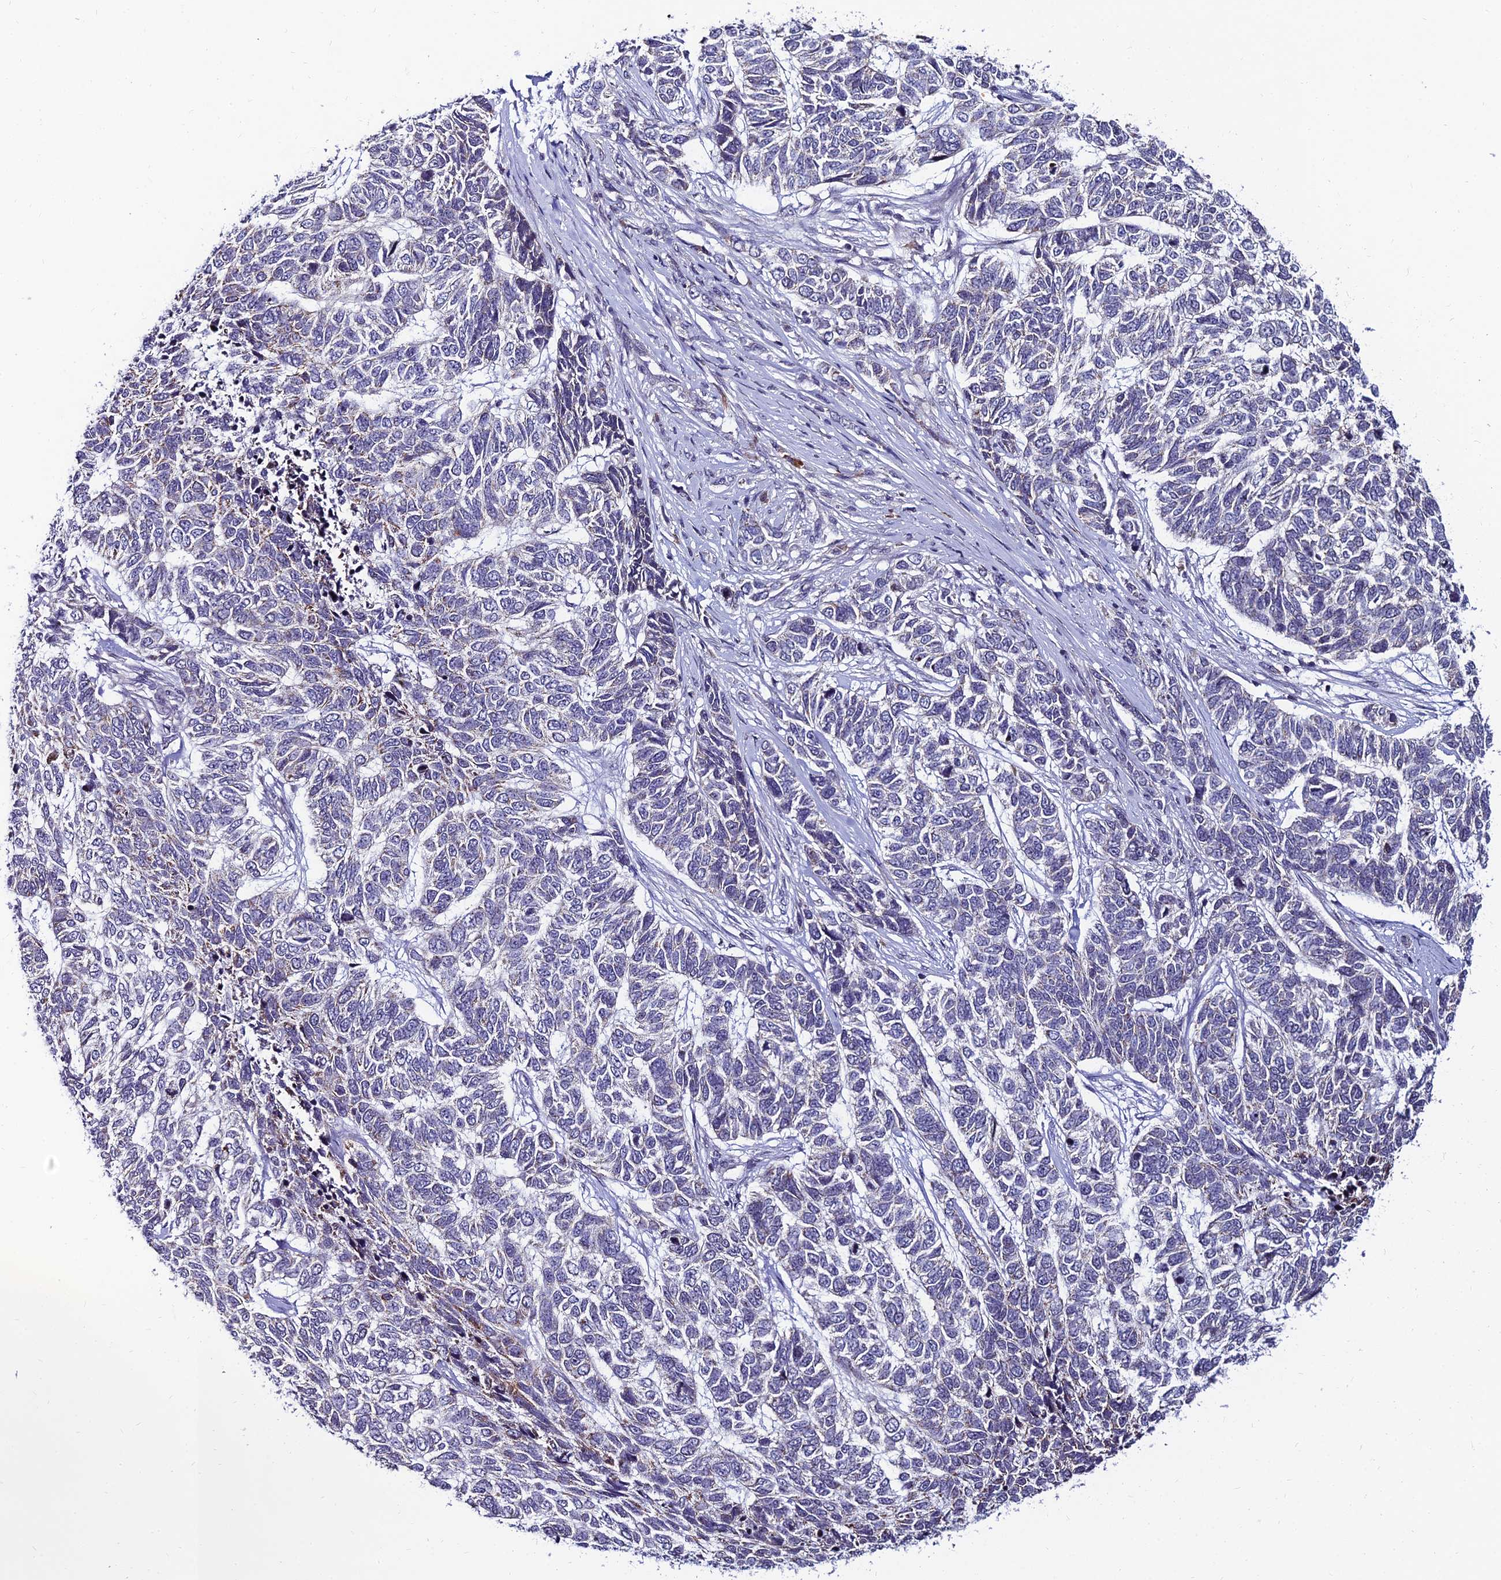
{"staining": {"intensity": "negative", "quantity": "none", "location": "none"}, "tissue": "skin cancer", "cell_type": "Tumor cells", "image_type": "cancer", "snomed": [{"axis": "morphology", "description": "Basal cell carcinoma"}, {"axis": "topography", "description": "Skin"}], "caption": "Immunohistochemistry (IHC) histopathology image of neoplastic tissue: skin cancer (basal cell carcinoma) stained with DAB shows no significant protein staining in tumor cells.", "gene": "CDNF", "patient": {"sex": "female", "age": 65}}